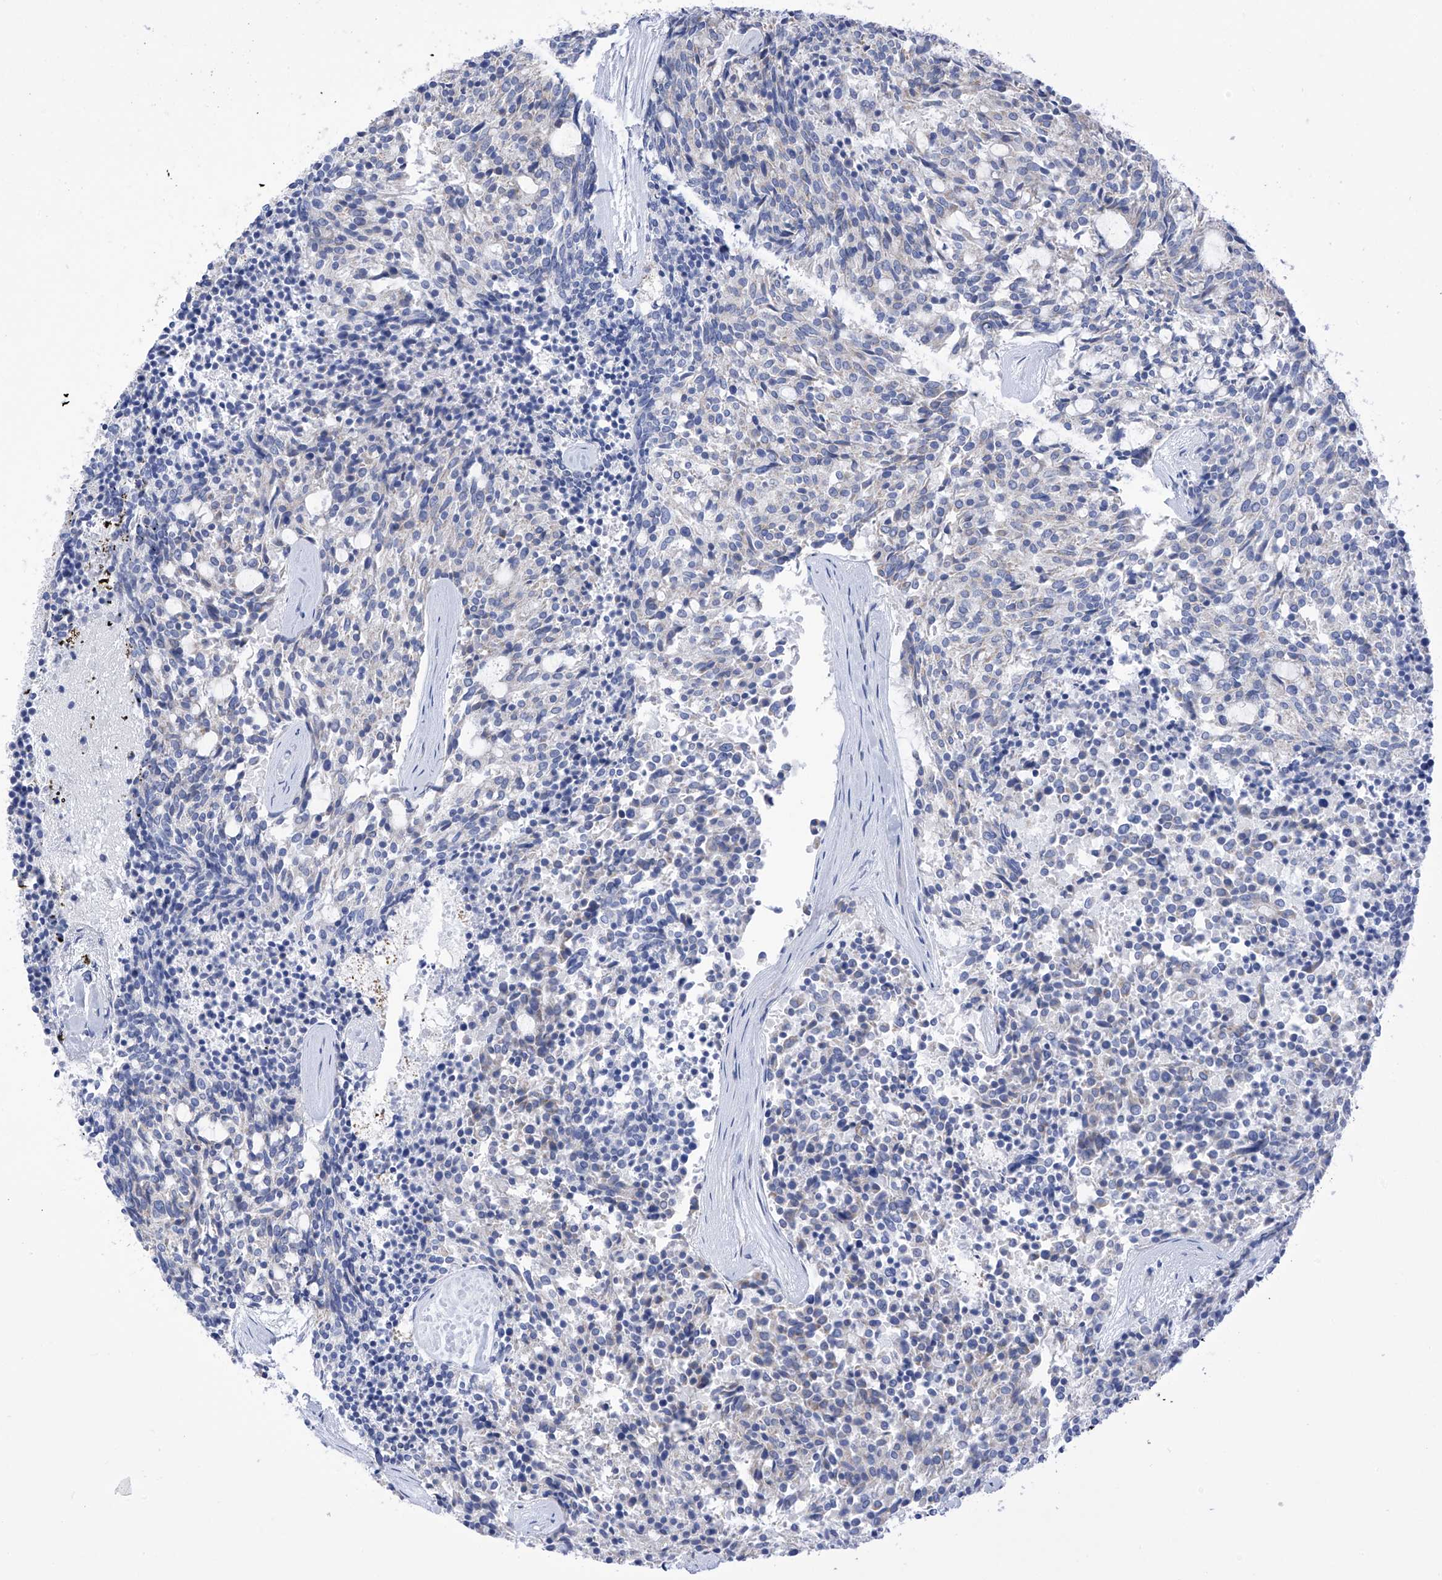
{"staining": {"intensity": "negative", "quantity": "none", "location": "none"}, "tissue": "carcinoid", "cell_type": "Tumor cells", "image_type": "cancer", "snomed": [{"axis": "morphology", "description": "Carcinoid, malignant, NOS"}, {"axis": "topography", "description": "Pancreas"}], "caption": "A micrograph of carcinoid stained for a protein reveals no brown staining in tumor cells.", "gene": "P2RX7", "patient": {"sex": "female", "age": 54}}